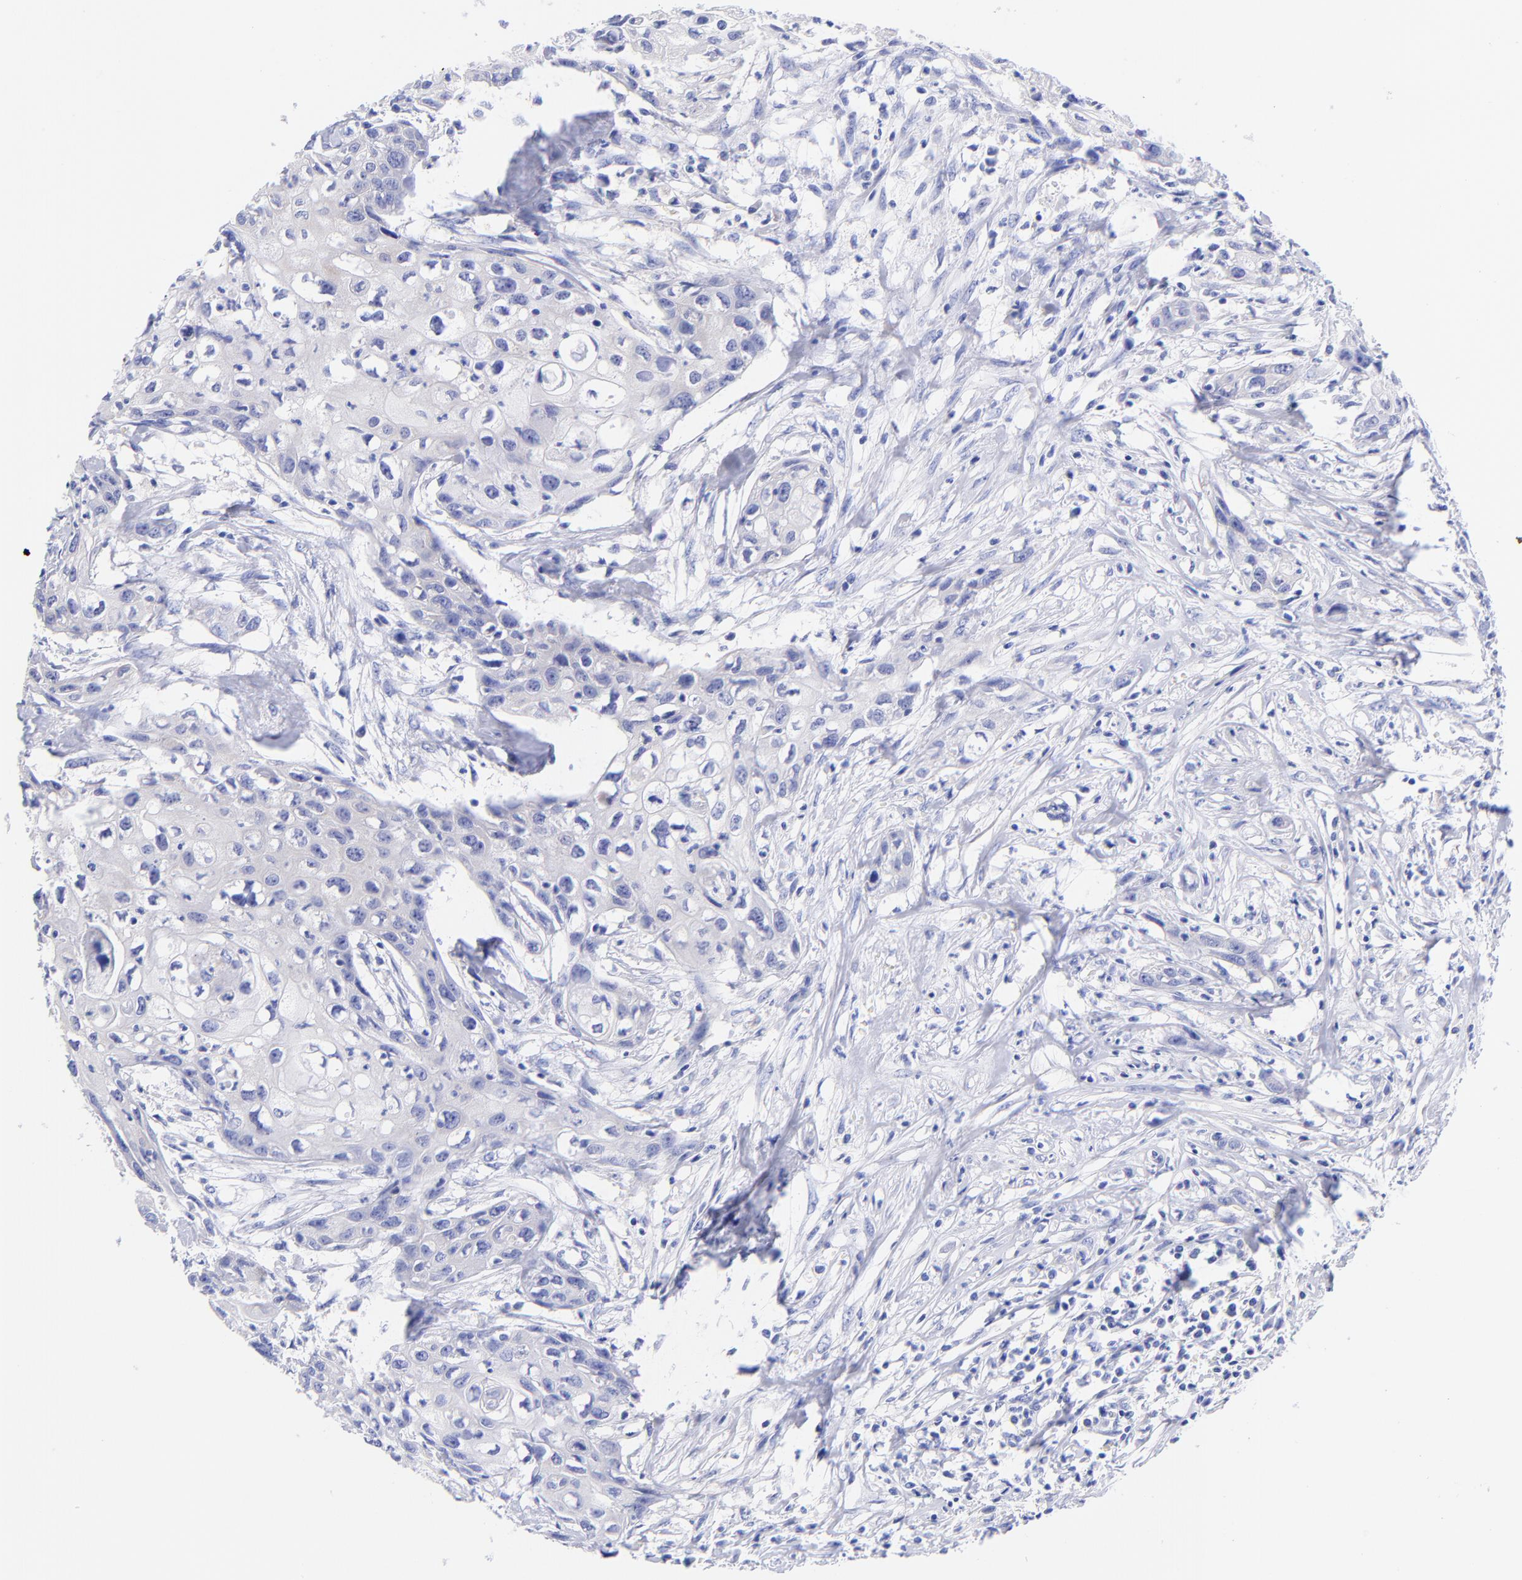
{"staining": {"intensity": "negative", "quantity": "none", "location": "none"}, "tissue": "urothelial cancer", "cell_type": "Tumor cells", "image_type": "cancer", "snomed": [{"axis": "morphology", "description": "Urothelial carcinoma, High grade"}, {"axis": "topography", "description": "Urinary bladder"}], "caption": "A micrograph of human urothelial cancer is negative for staining in tumor cells.", "gene": "GPHN", "patient": {"sex": "male", "age": 54}}